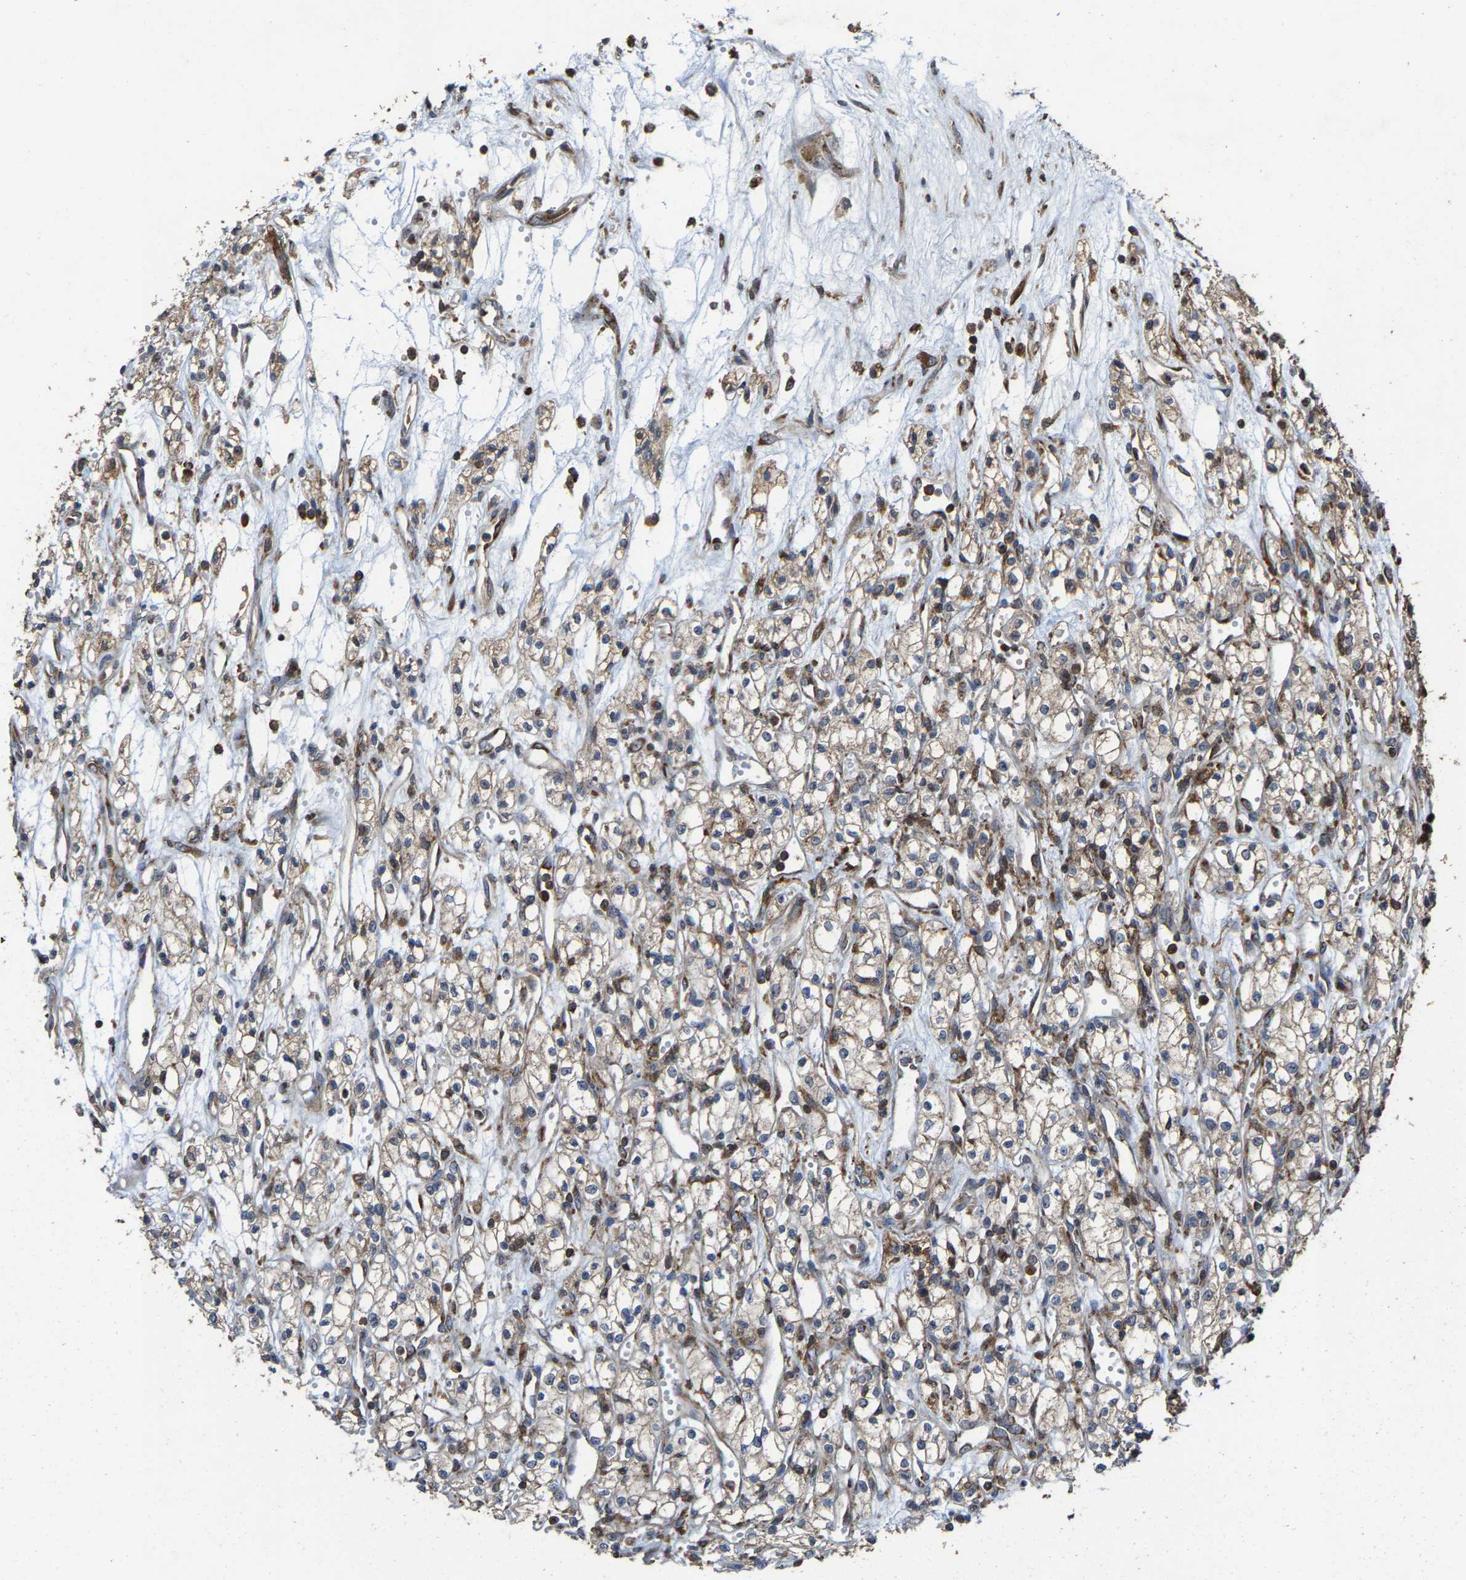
{"staining": {"intensity": "weak", "quantity": "<25%", "location": "cytoplasmic/membranous"}, "tissue": "renal cancer", "cell_type": "Tumor cells", "image_type": "cancer", "snomed": [{"axis": "morphology", "description": "Adenocarcinoma, NOS"}, {"axis": "topography", "description": "Kidney"}], "caption": "IHC photomicrograph of human renal cancer stained for a protein (brown), which reveals no positivity in tumor cells. The staining was performed using DAB to visualize the protein expression in brown, while the nuclei were stained in blue with hematoxylin (Magnification: 20x).", "gene": "FGD3", "patient": {"sex": "male", "age": 59}}